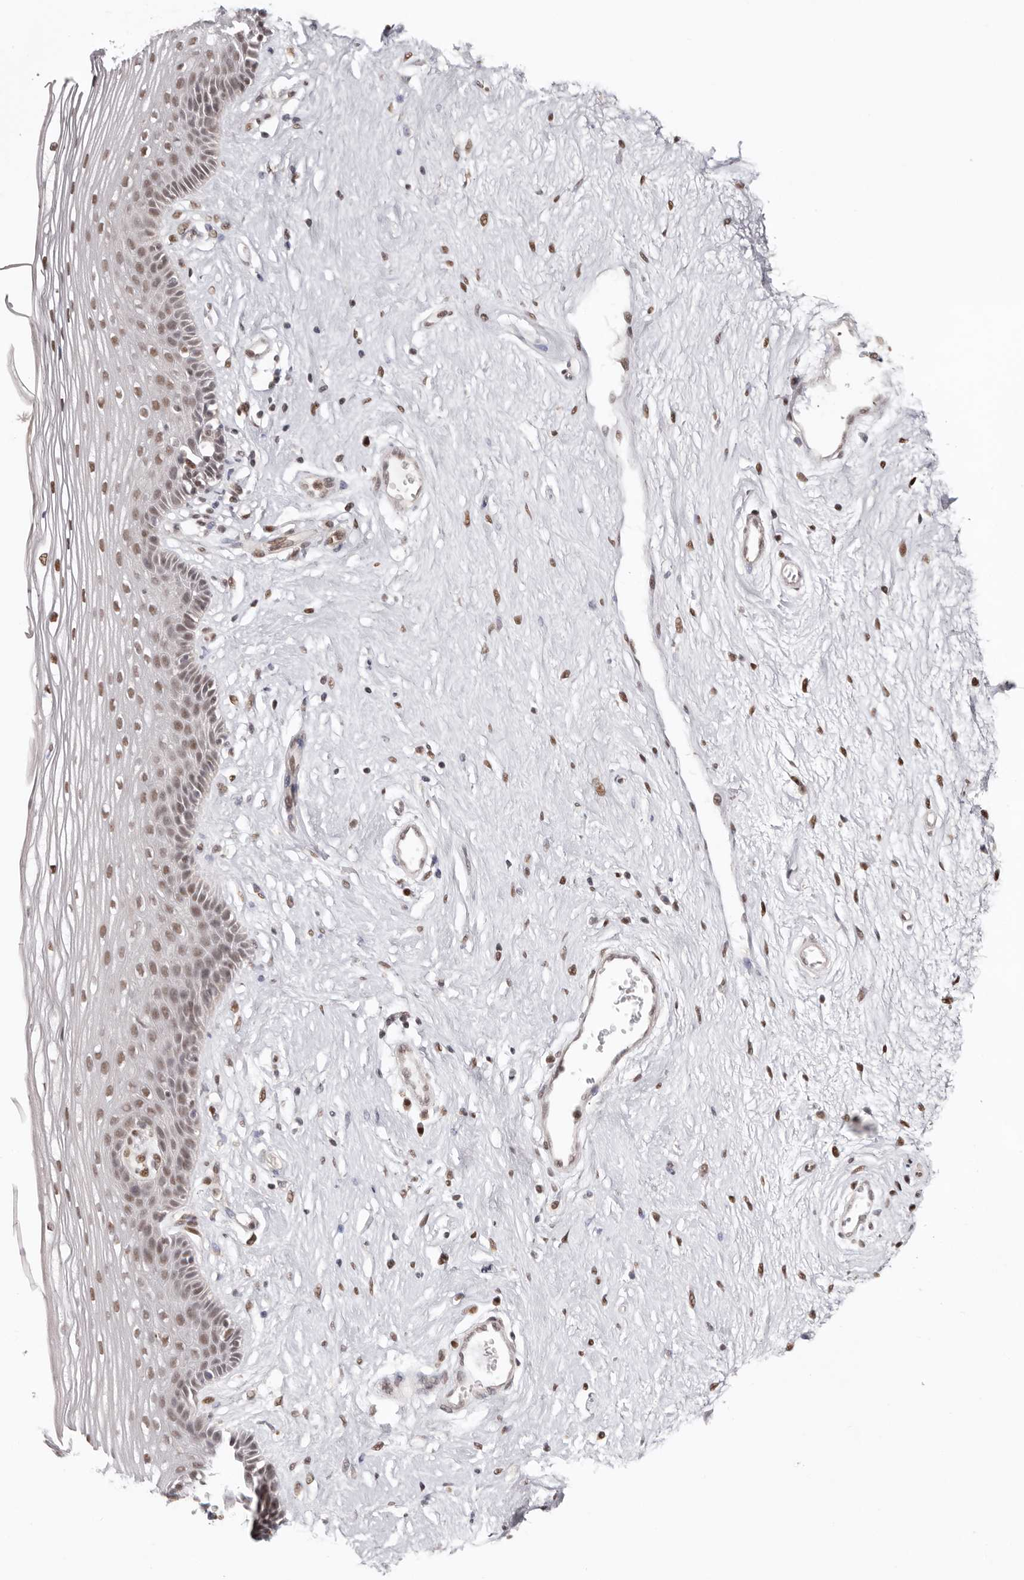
{"staining": {"intensity": "moderate", "quantity": "25%-75%", "location": "nuclear"}, "tissue": "vagina", "cell_type": "Squamous epithelial cells", "image_type": "normal", "snomed": [{"axis": "morphology", "description": "Normal tissue, NOS"}, {"axis": "topography", "description": "Vagina"}], "caption": "This image exhibits IHC staining of unremarkable vagina, with medium moderate nuclear expression in approximately 25%-75% of squamous epithelial cells.", "gene": "SMAD7", "patient": {"sex": "female", "age": 46}}